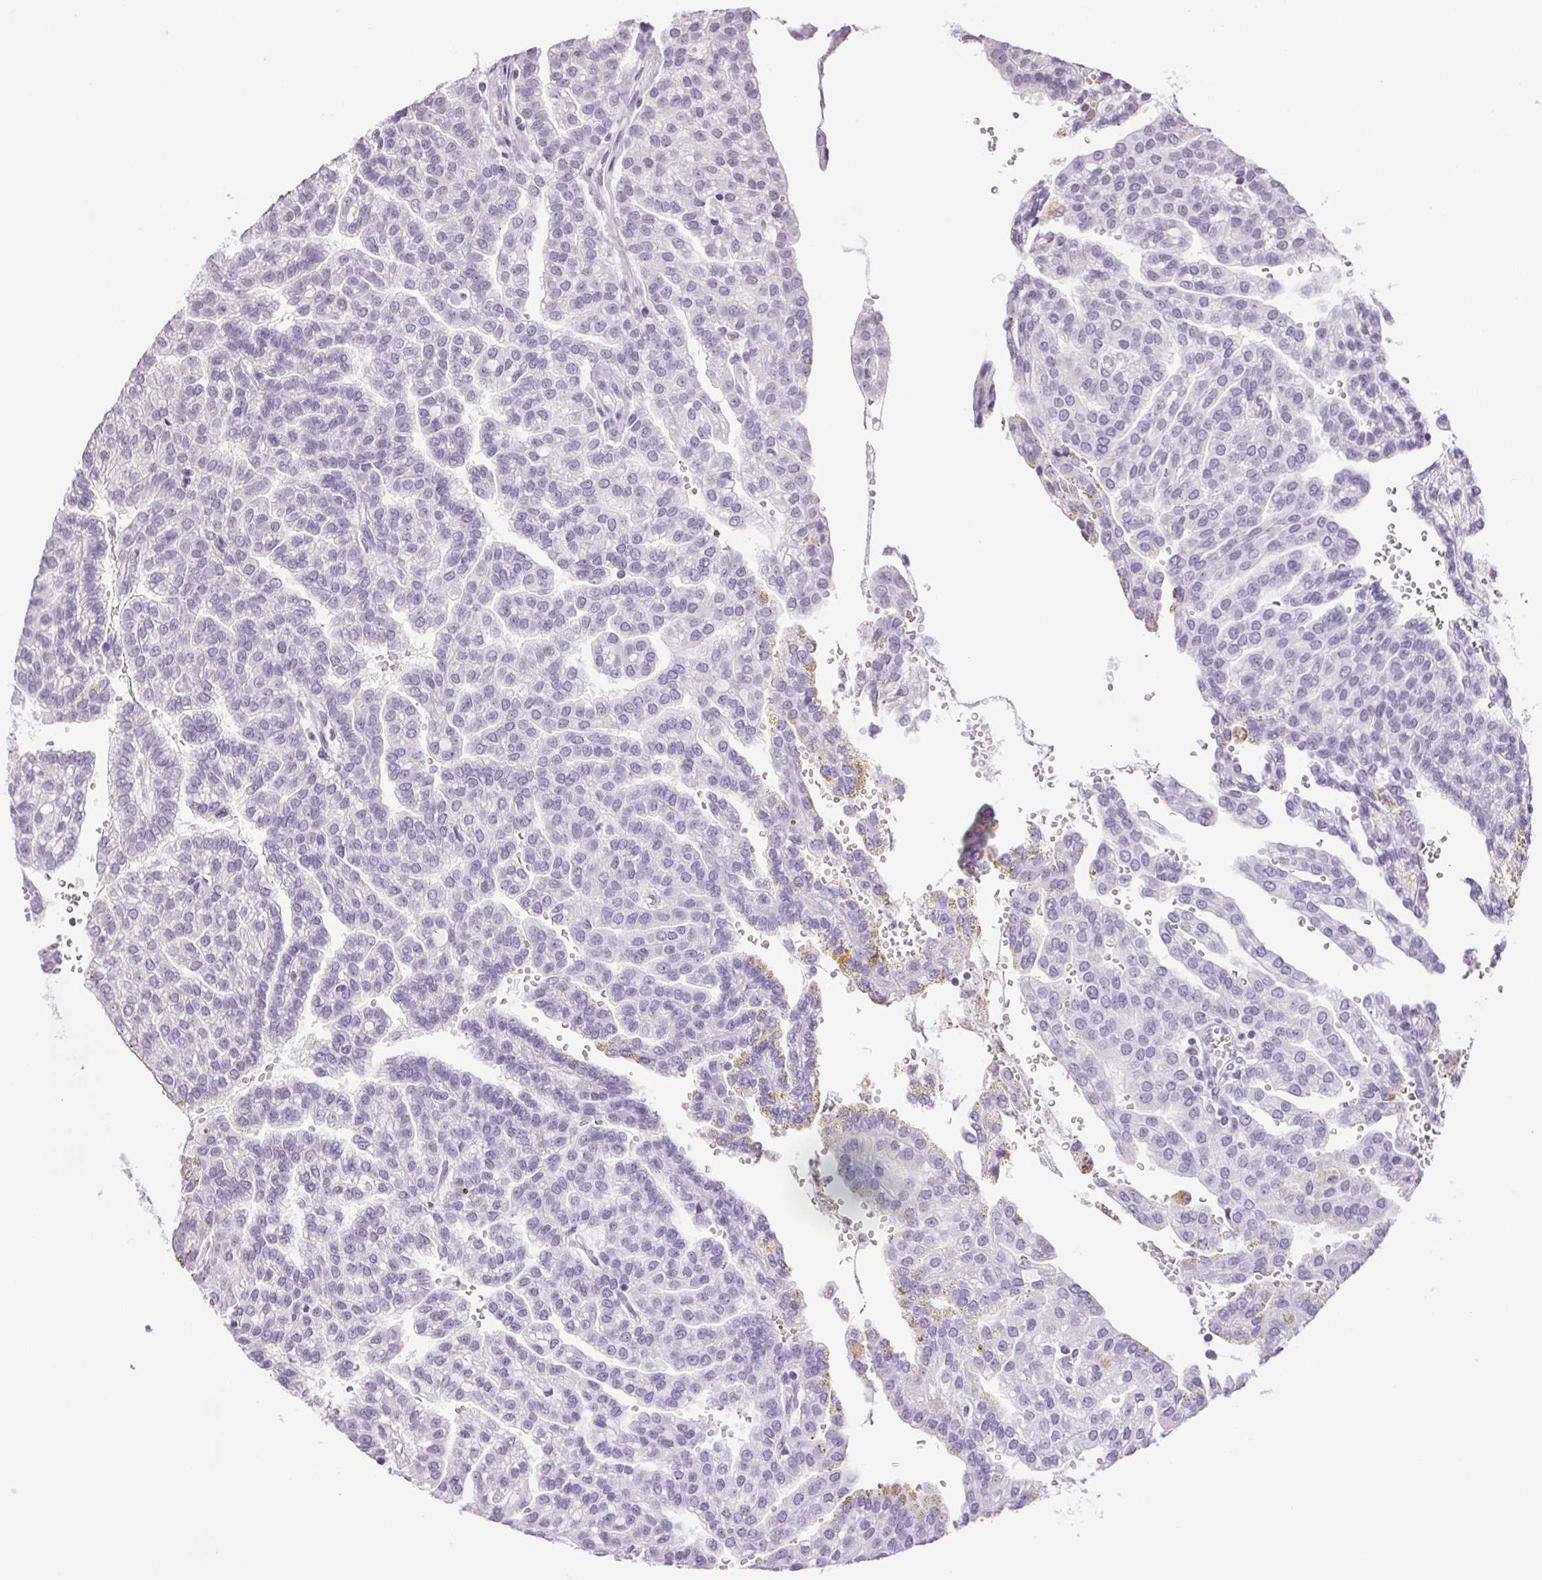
{"staining": {"intensity": "negative", "quantity": "none", "location": "none"}, "tissue": "renal cancer", "cell_type": "Tumor cells", "image_type": "cancer", "snomed": [{"axis": "morphology", "description": "Adenocarcinoma, NOS"}, {"axis": "topography", "description": "Kidney"}], "caption": "Tumor cells are negative for protein expression in human renal cancer (adenocarcinoma).", "gene": "PRL", "patient": {"sex": "male", "age": 63}}